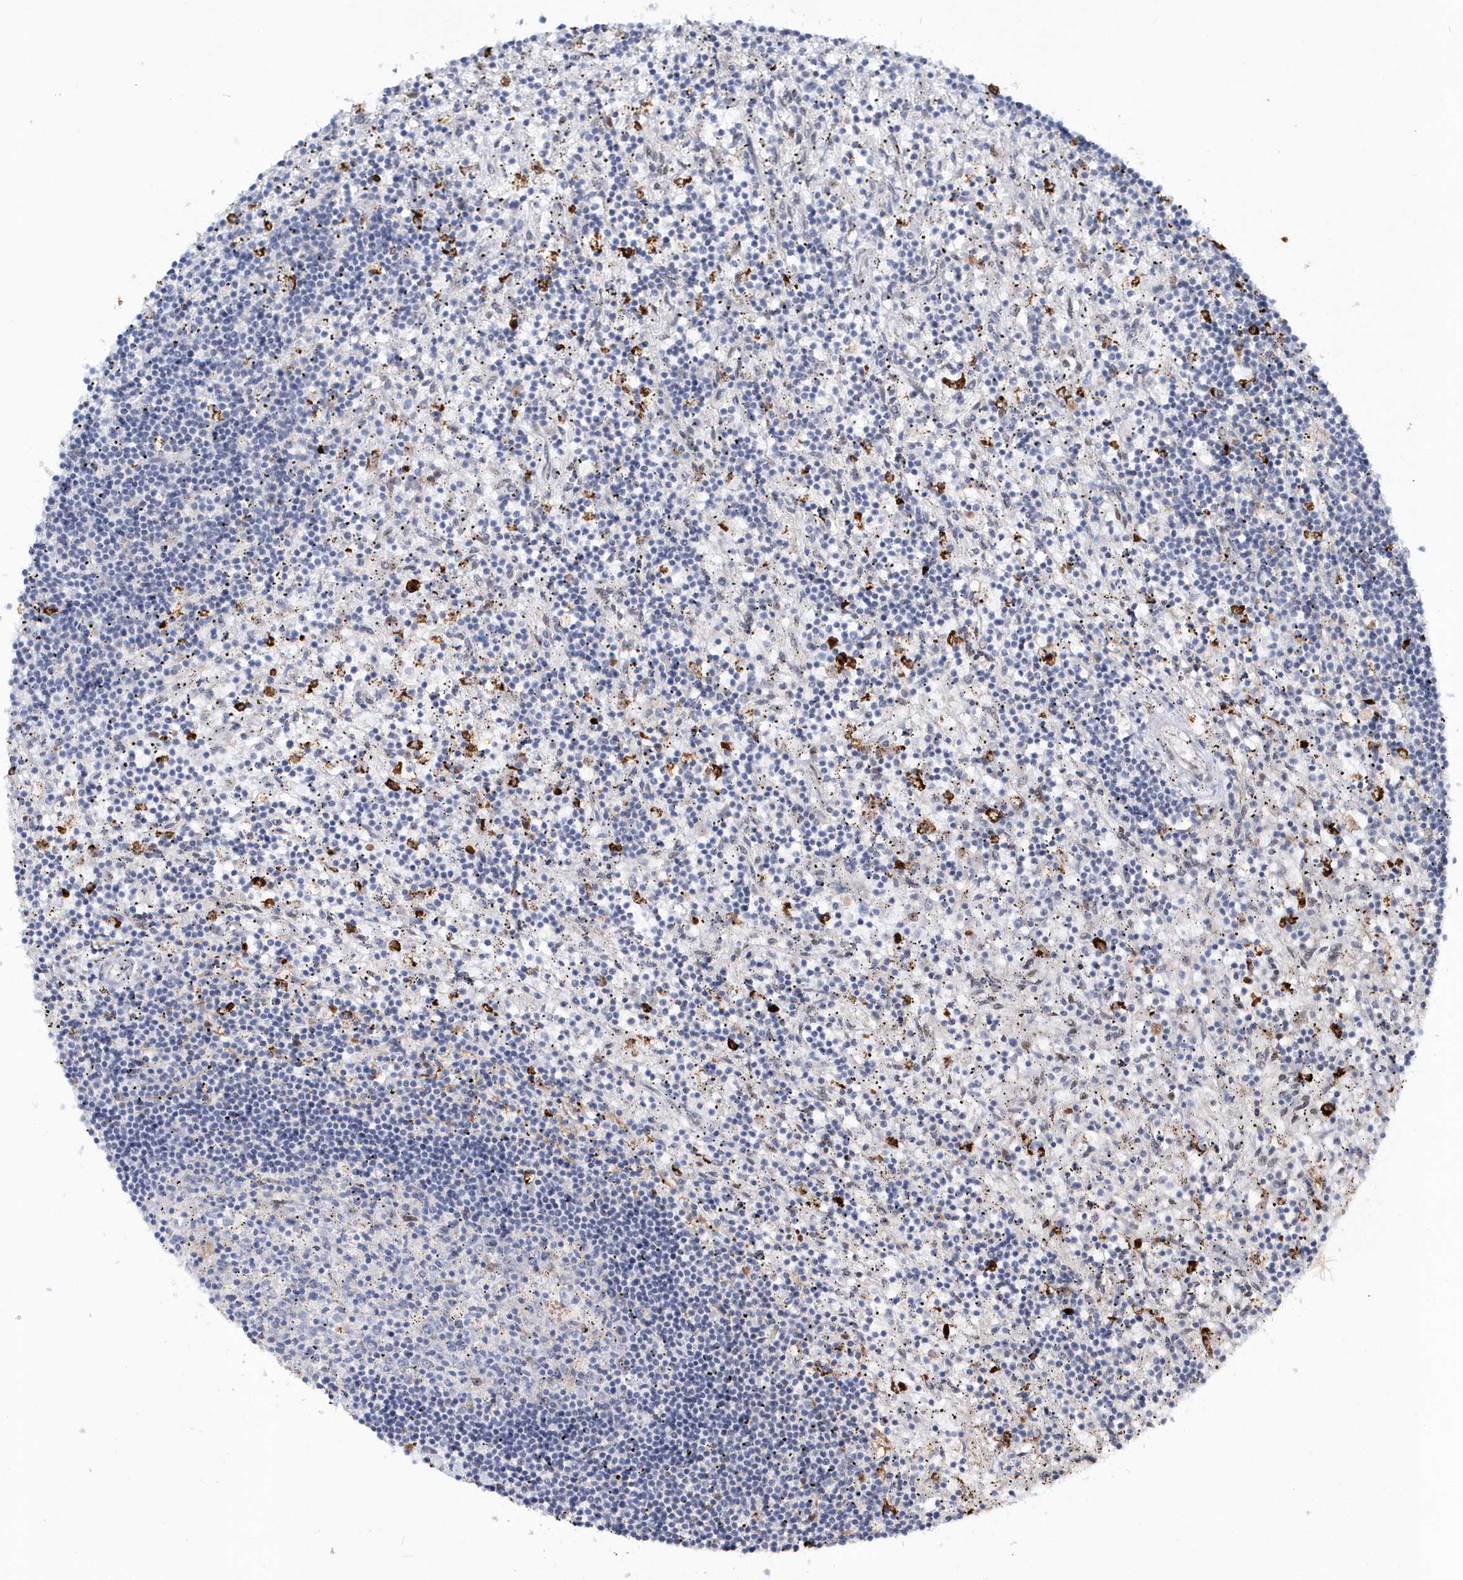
{"staining": {"intensity": "negative", "quantity": "none", "location": "none"}, "tissue": "lymphoma", "cell_type": "Tumor cells", "image_type": "cancer", "snomed": [{"axis": "morphology", "description": "Malignant lymphoma, non-Hodgkin's type, Low grade"}, {"axis": "topography", "description": "Spleen"}], "caption": "Lymphoma was stained to show a protein in brown. There is no significant positivity in tumor cells. (Brightfield microscopy of DAB immunohistochemistry at high magnification).", "gene": "ASCL4", "patient": {"sex": "male", "age": 76}}